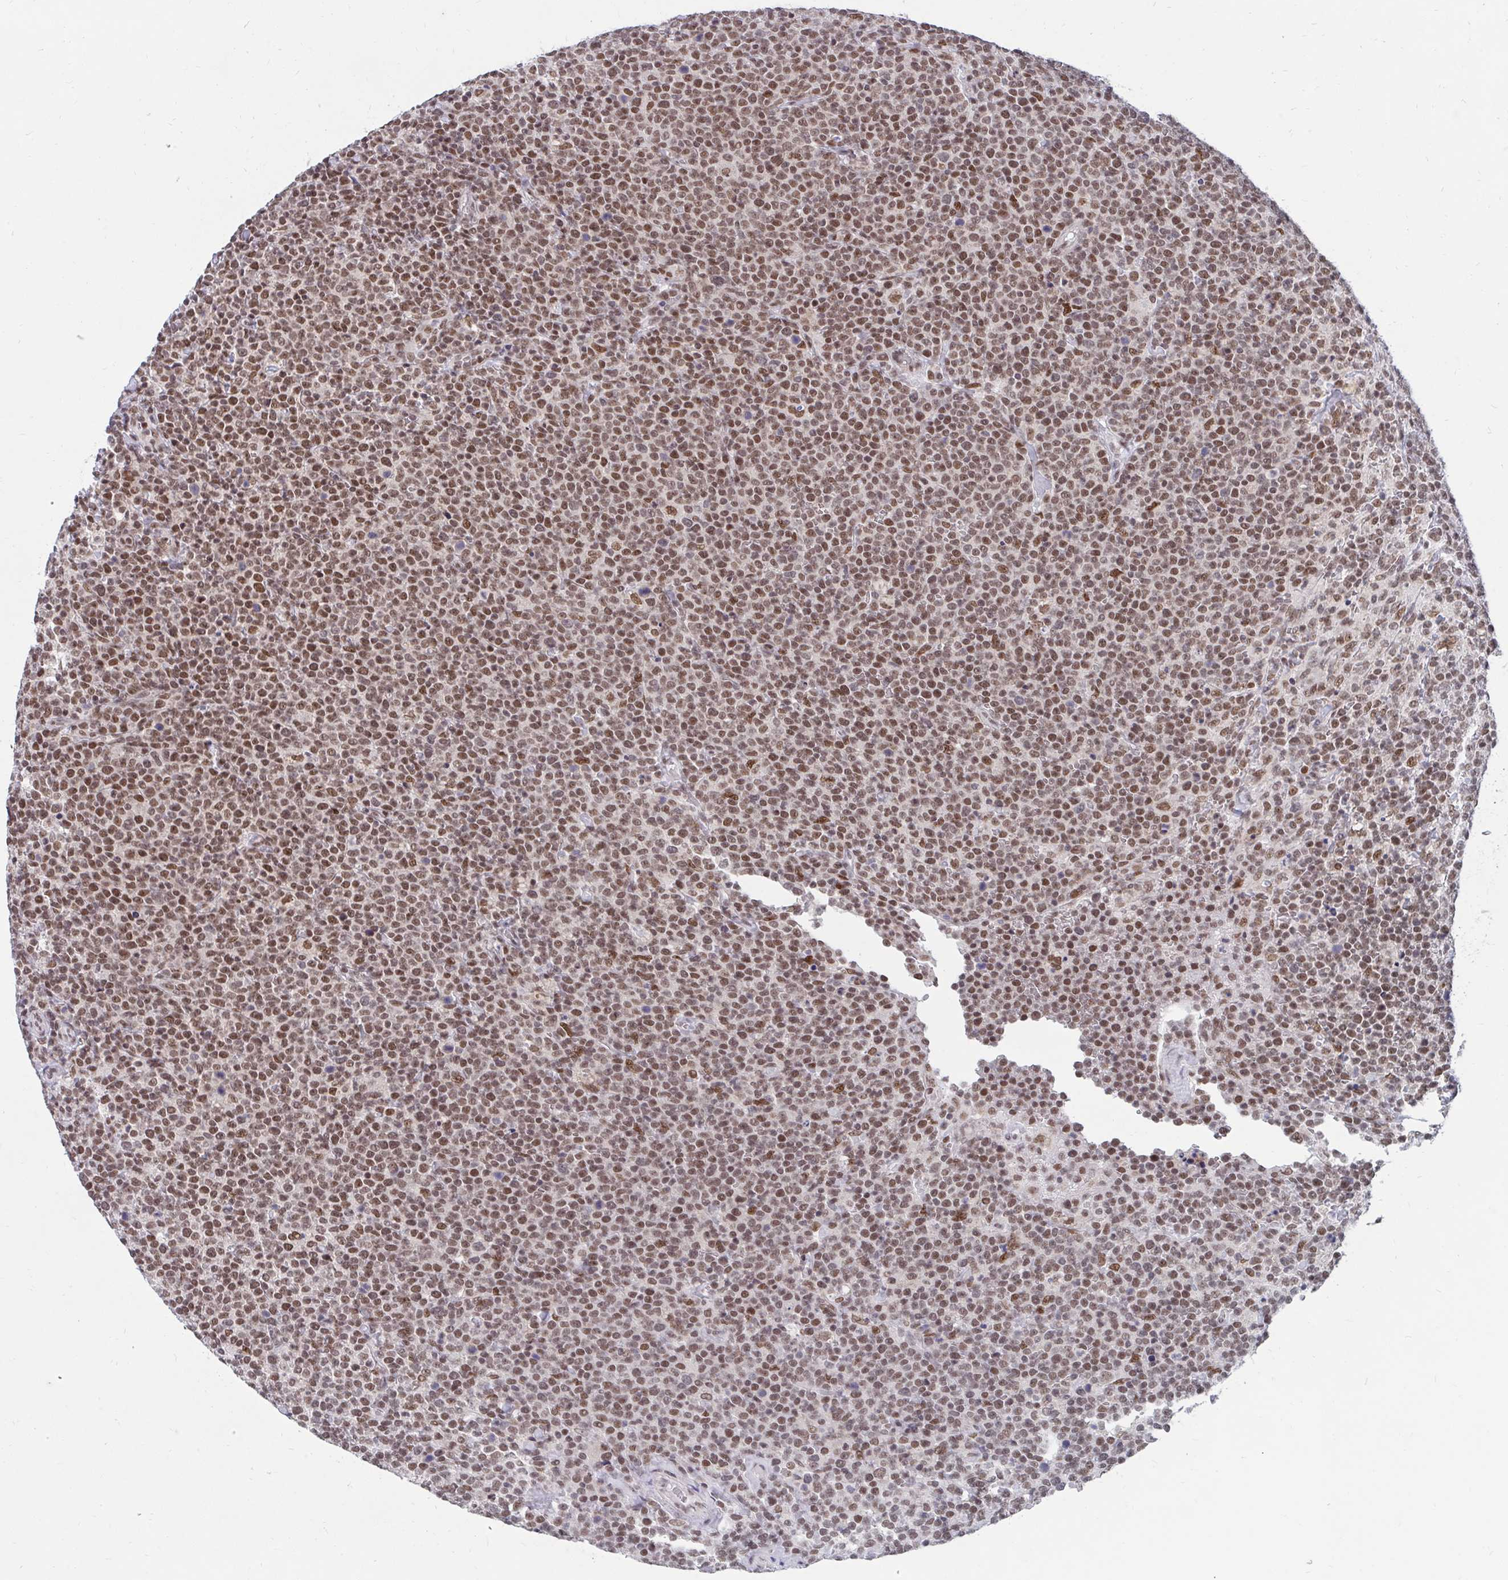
{"staining": {"intensity": "moderate", "quantity": ">75%", "location": "nuclear"}, "tissue": "lymphoma", "cell_type": "Tumor cells", "image_type": "cancer", "snomed": [{"axis": "morphology", "description": "Malignant lymphoma, non-Hodgkin's type, High grade"}, {"axis": "topography", "description": "Lymph node"}], "caption": "Tumor cells demonstrate medium levels of moderate nuclear expression in about >75% of cells in lymphoma.", "gene": "PHF10", "patient": {"sex": "male", "age": 61}}